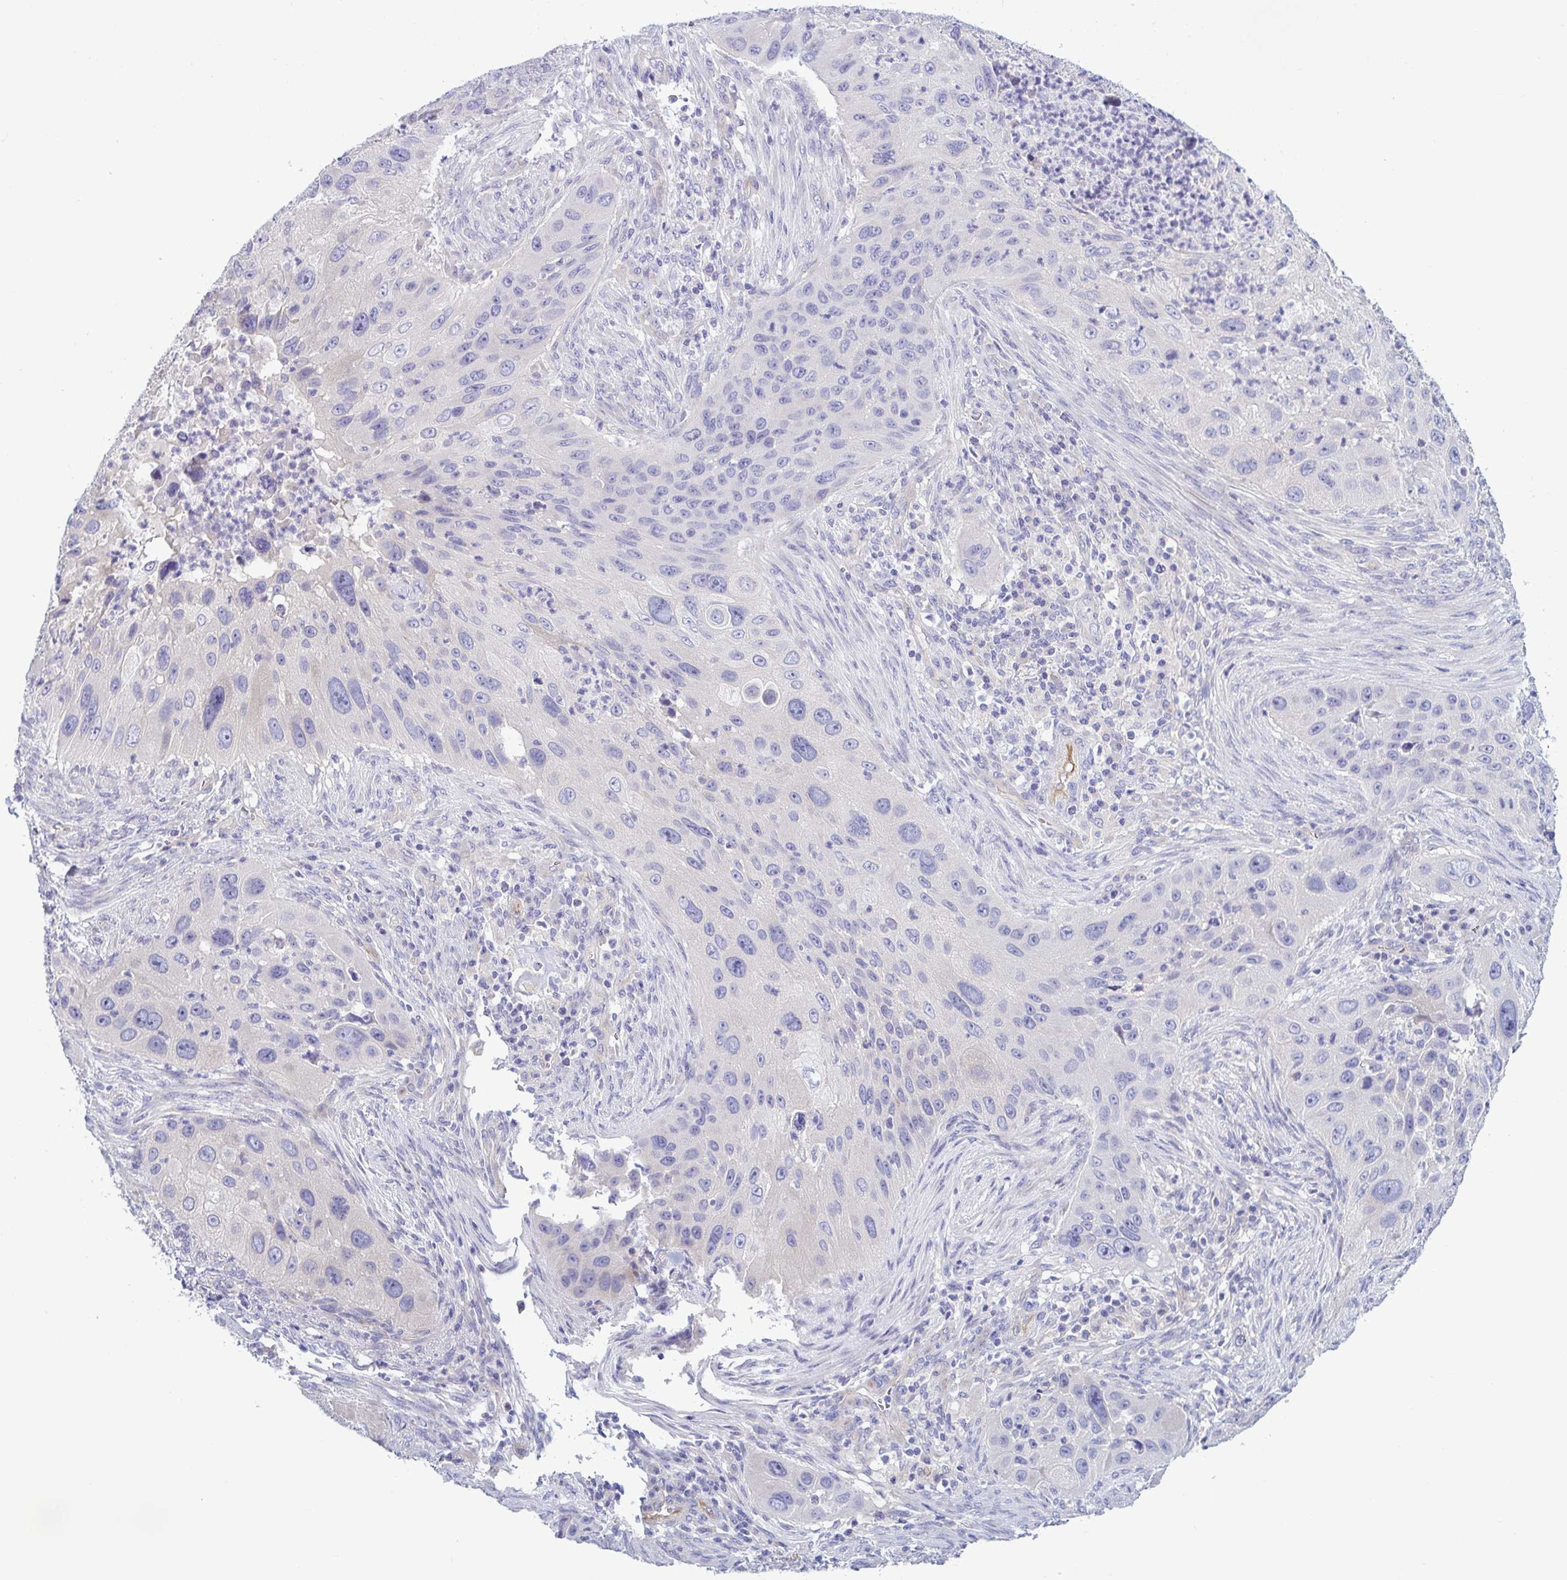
{"staining": {"intensity": "weak", "quantity": "<25%", "location": "cytoplasmic/membranous"}, "tissue": "lung cancer", "cell_type": "Tumor cells", "image_type": "cancer", "snomed": [{"axis": "morphology", "description": "Squamous cell carcinoma, NOS"}, {"axis": "topography", "description": "Lung"}], "caption": "An immunohistochemistry histopathology image of lung cancer is shown. There is no staining in tumor cells of lung cancer.", "gene": "TNNI2", "patient": {"sex": "male", "age": 63}}